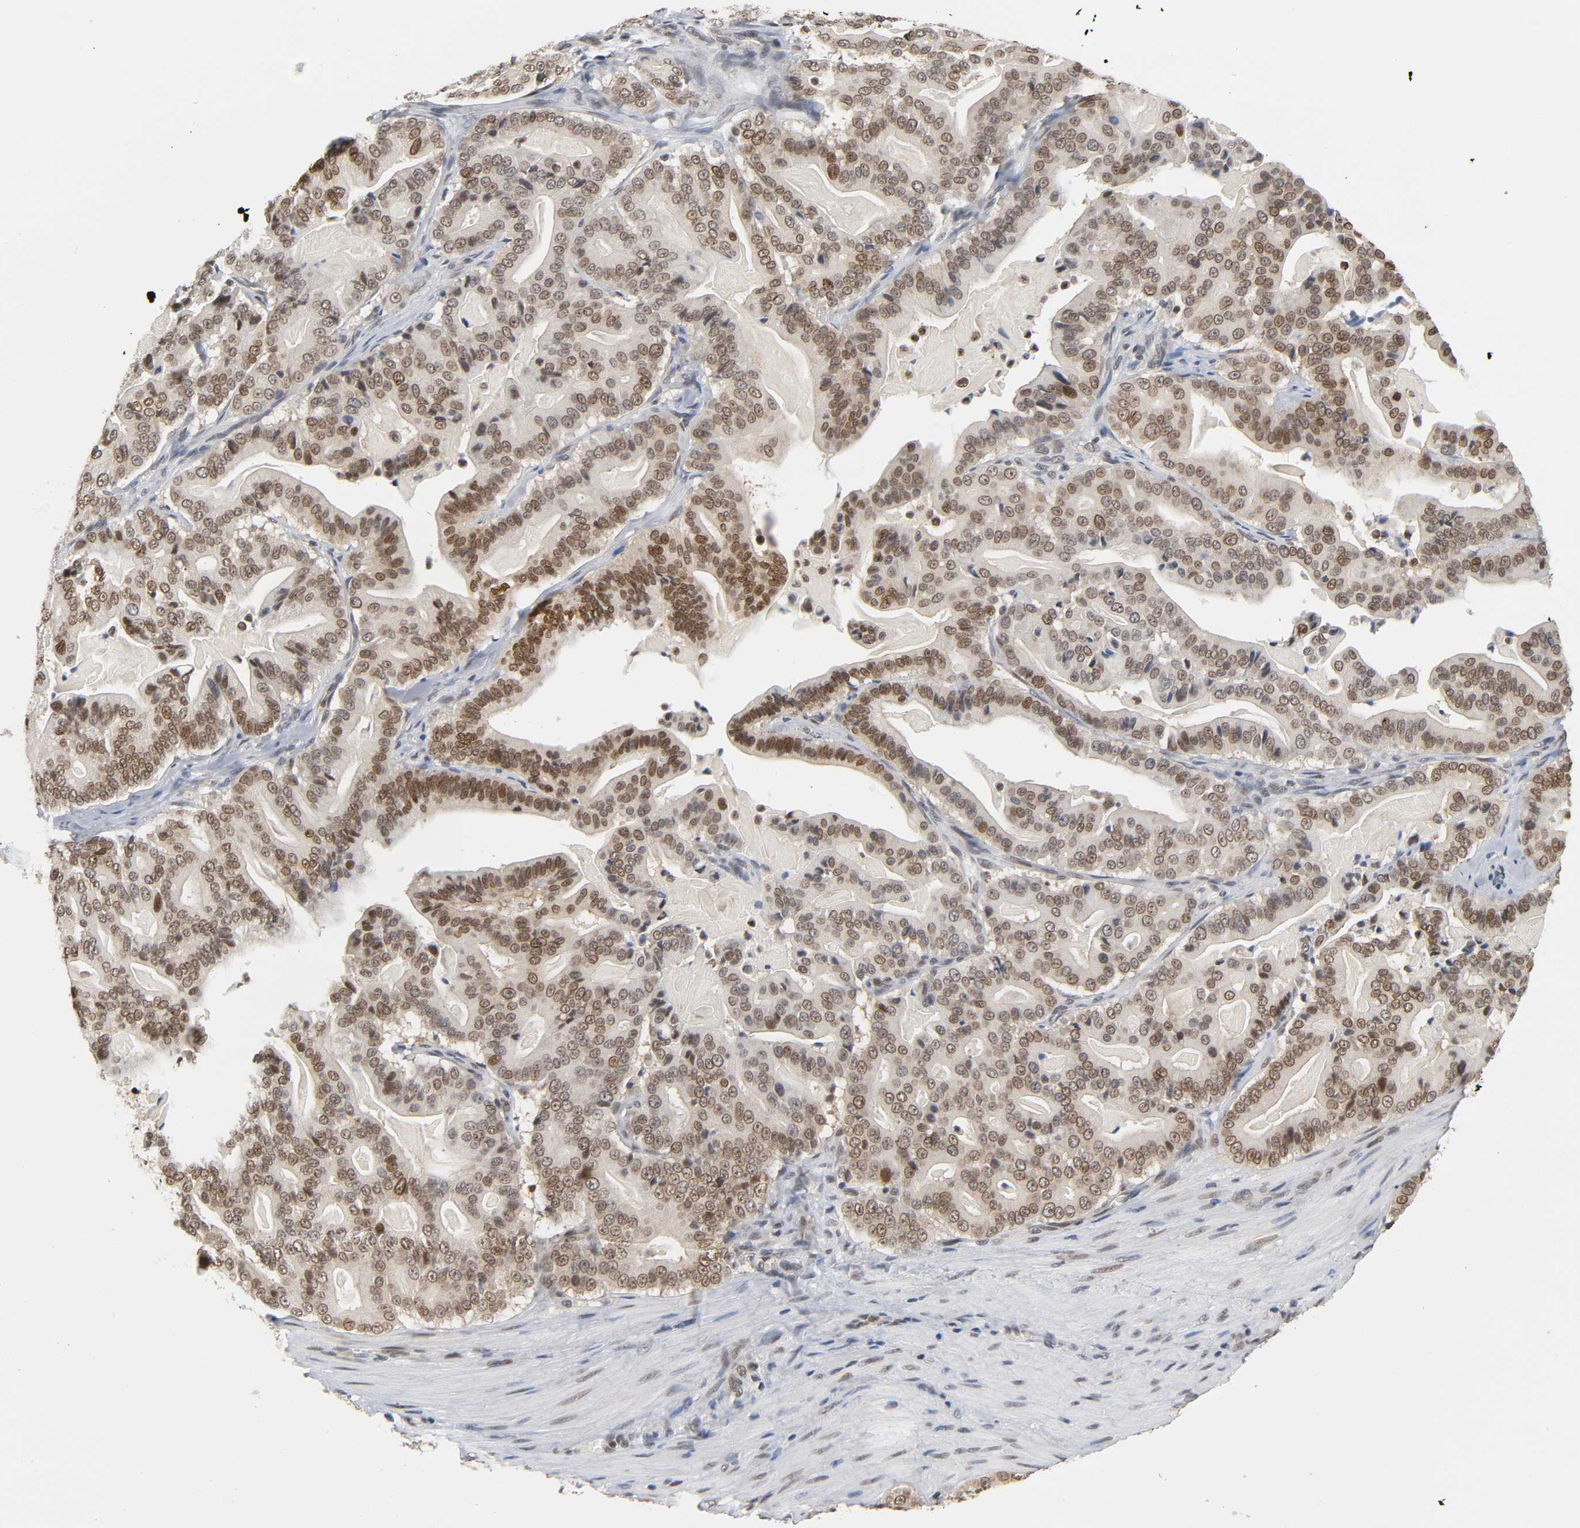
{"staining": {"intensity": "moderate", "quantity": ">75%", "location": "nuclear"}, "tissue": "pancreatic cancer", "cell_type": "Tumor cells", "image_type": "cancer", "snomed": [{"axis": "morphology", "description": "Adenocarcinoma, NOS"}, {"axis": "topography", "description": "Pancreas"}], "caption": "A brown stain shows moderate nuclear staining of a protein in pancreatic cancer (adenocarcinoma) tumor cells. (Brightfield microscopy of DAB IHC at high magnification).", "gene": "SUMO1", "patient": {"sex": "male", "age": 63}}